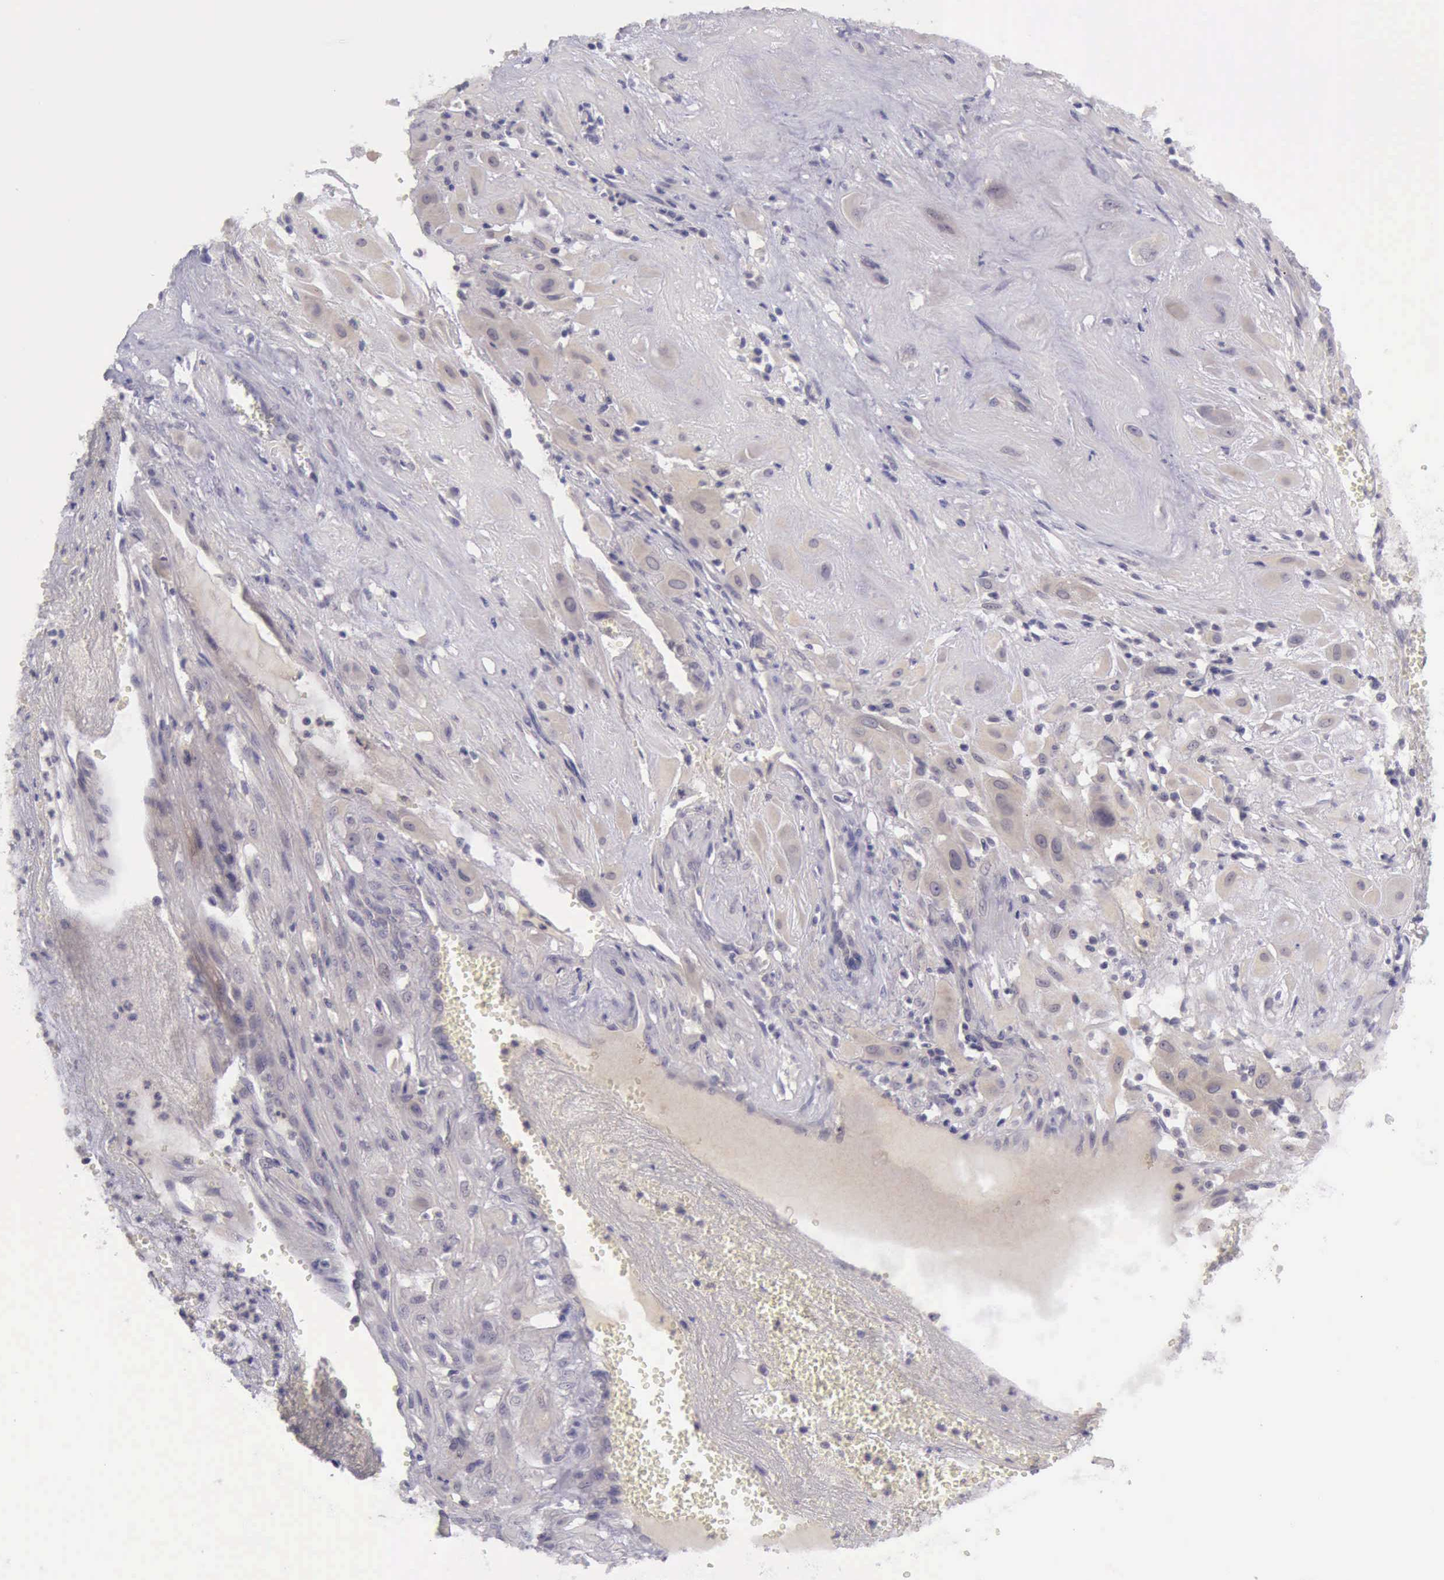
{"staining": {"intensity": "weak", "quantity": ">75%", "location": "cytoplasmic/membranous"}, "tissue": "cervical cancer", "cell_type": "Tumor cells", "image_type": "cancer", "snomed": [{"axis": "morphology", "description": "Squamous cell carcinoma, NOS"}, {"axis": "topography", "description": "Cervix"}], "caption": "About >75% of tumor cells in human squamous cell carcinoma (cervical) display weak cytoplasmic/membranous protein expression as visualized by brown immunohistochemical staining.", "gene": "ARNT2", "patient": {"sex": "female", "age": 34}}